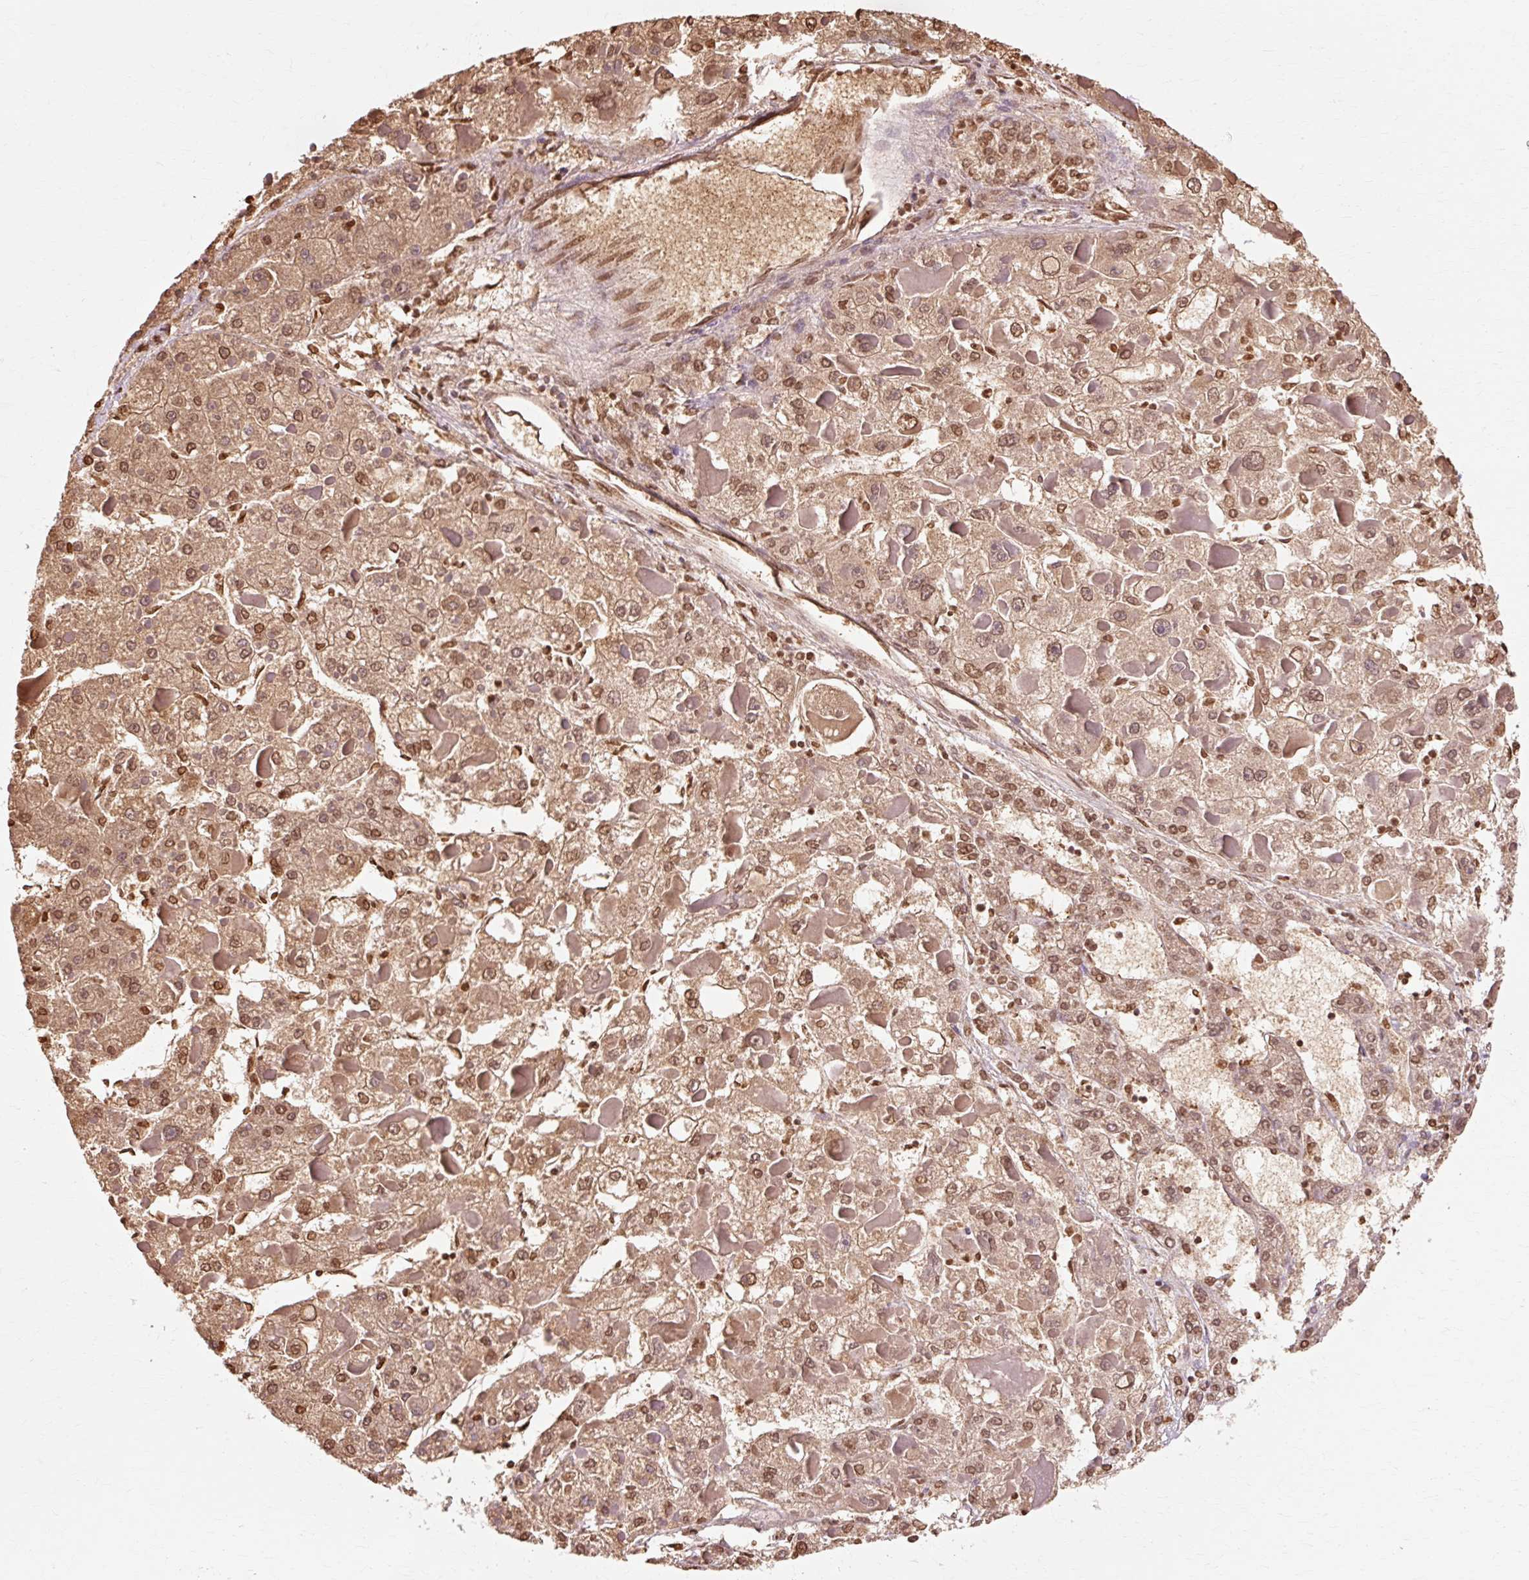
{"staining": {"intensity": "moderate", "quantity": ">75%", "location": "cytoplasmic/membranous,nuclear"}, "tissue": "liver cancer", "cell_type": "Tumor cells", "image_type": "cancer", "snomed": [{"axis": "morphology", "description": "Carcinoma, Hepatocellular, NOS"}, {"axis": "topography", "description": "Liver"}], "caption": "Human liver hepatocellular carcinoma stained for a protein (brown) reveals moderate cytoplasmic/membranous and nuclear positive expression in approximately >75% of tumor cells.", "gene": "VN1R2", "patient": {"sex": "female", "age": 73}}